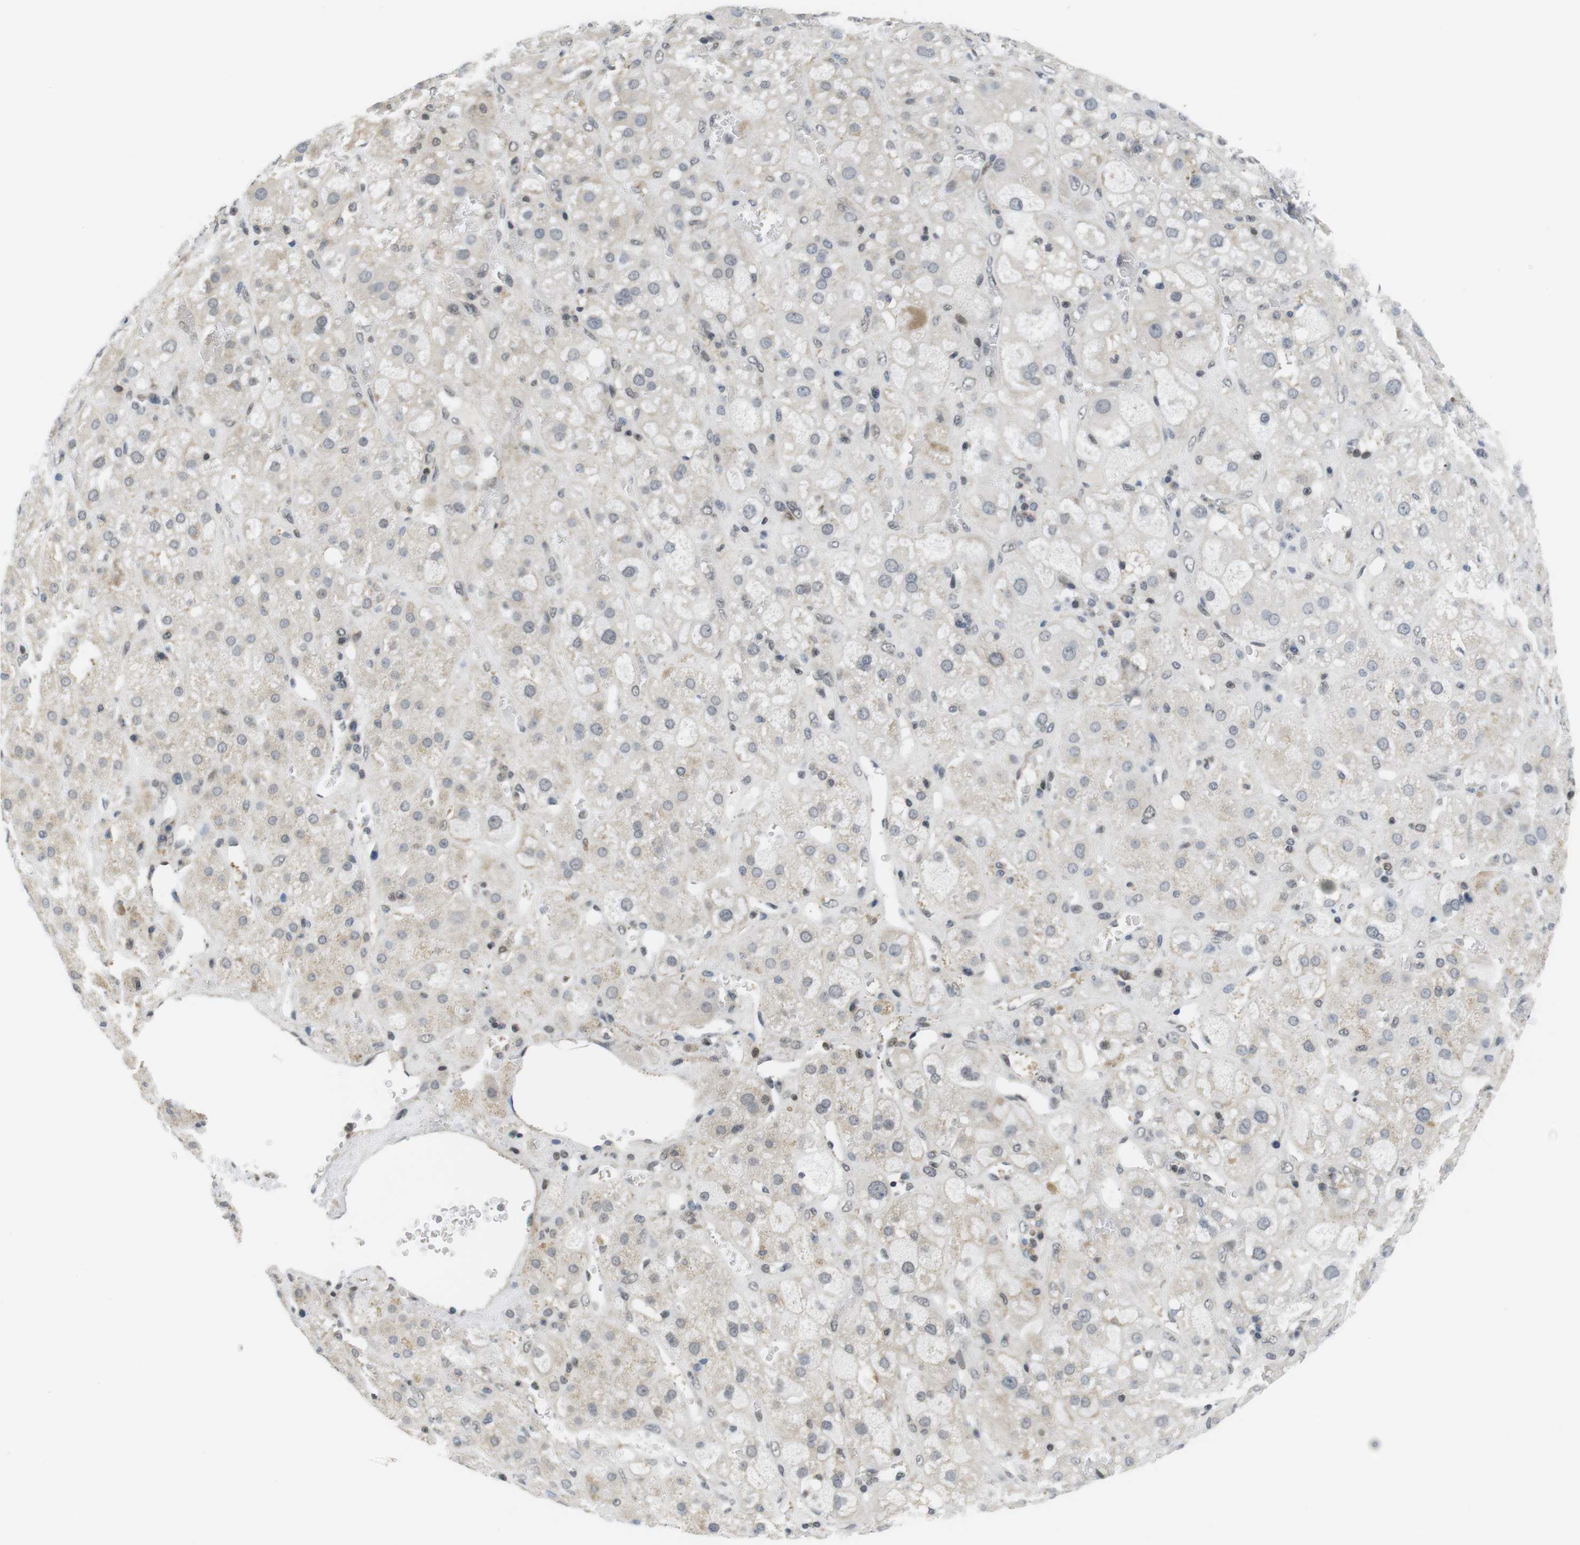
{"staining": {"intensity": "moderate", "quantity": "<25%", "location": "cytoplasmic/membranous,nuclear"}, "tissue": "adrenal gland", "cell_type": "Glandular cells", "image_type": "normal", "snomed": [{"axis": "morphology", "description": "Normal tissue, NOS"}, {"axis": "topography", "description": "Adrenal gland"}], "caption": "DAB (3,3'-diaminobenzidine) immunohistochemical staining of unremarkable human adrenal gland demonstrates moderate cytoplasmic/membranous,nuclear protein expression in about <25% of glandular cells.", "gene": "BRD4", "patient": {"sex": "female", "age": 47}}